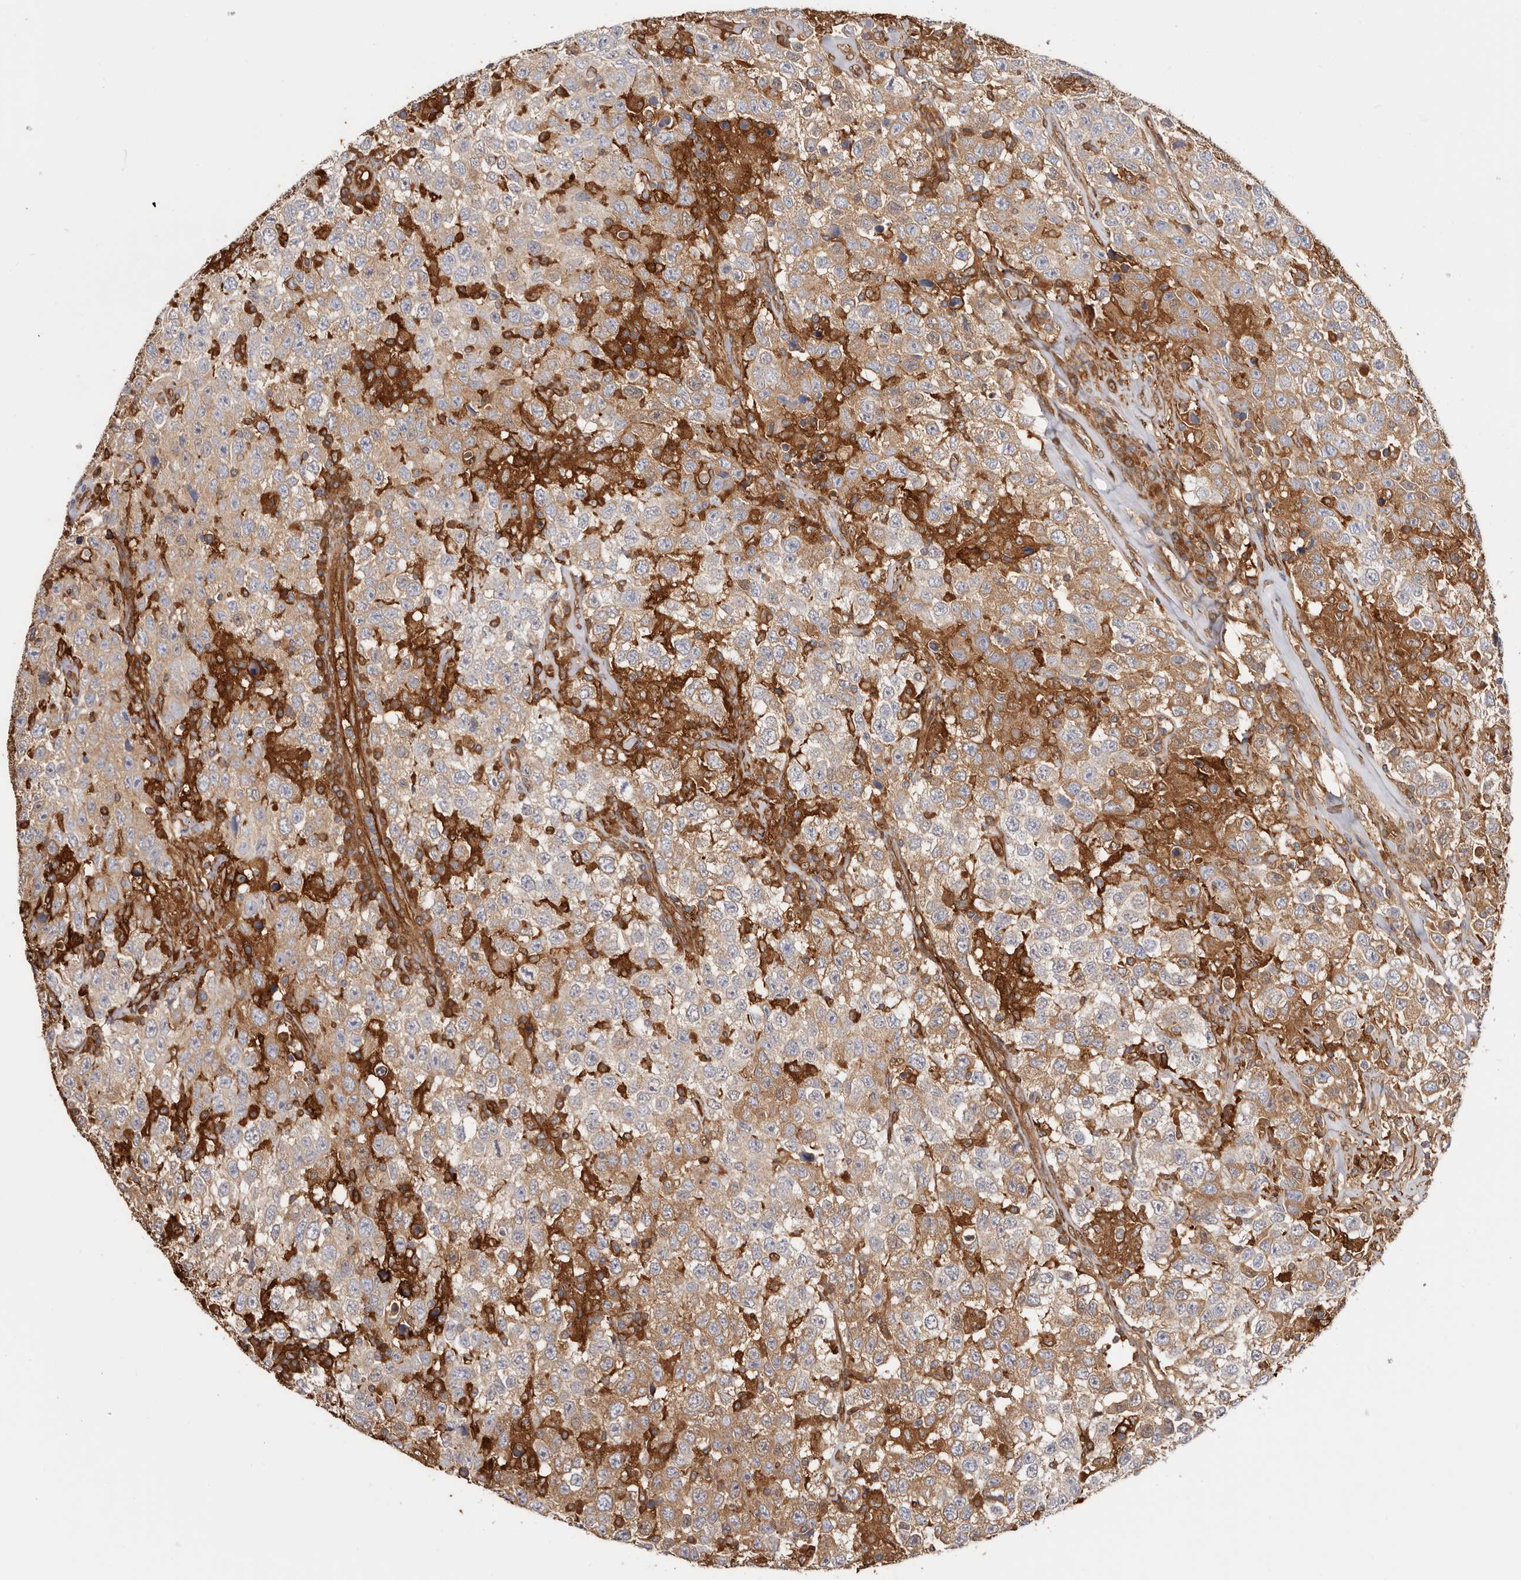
{"staining": {"intensity": "moderate", "quantity": "25%-75%", "location": "cytoplasmic/membranous"}, "tissue": "testis cancer", "cell_type": "Tumor cells", "image_type": "cancer", "snomed": [{"axis": "morphology", "description": "Seminoma, NOS"}, {"axis": "topography", "description": "Testis"}], "caption": "Protein analysis of testis seminoma tissue shows moderate cytoplasmic/membranous expression in approximately 25%-75% of tumor cells.", "gene": "LAP3", "patient": {"sex": "male", "age": 41}}